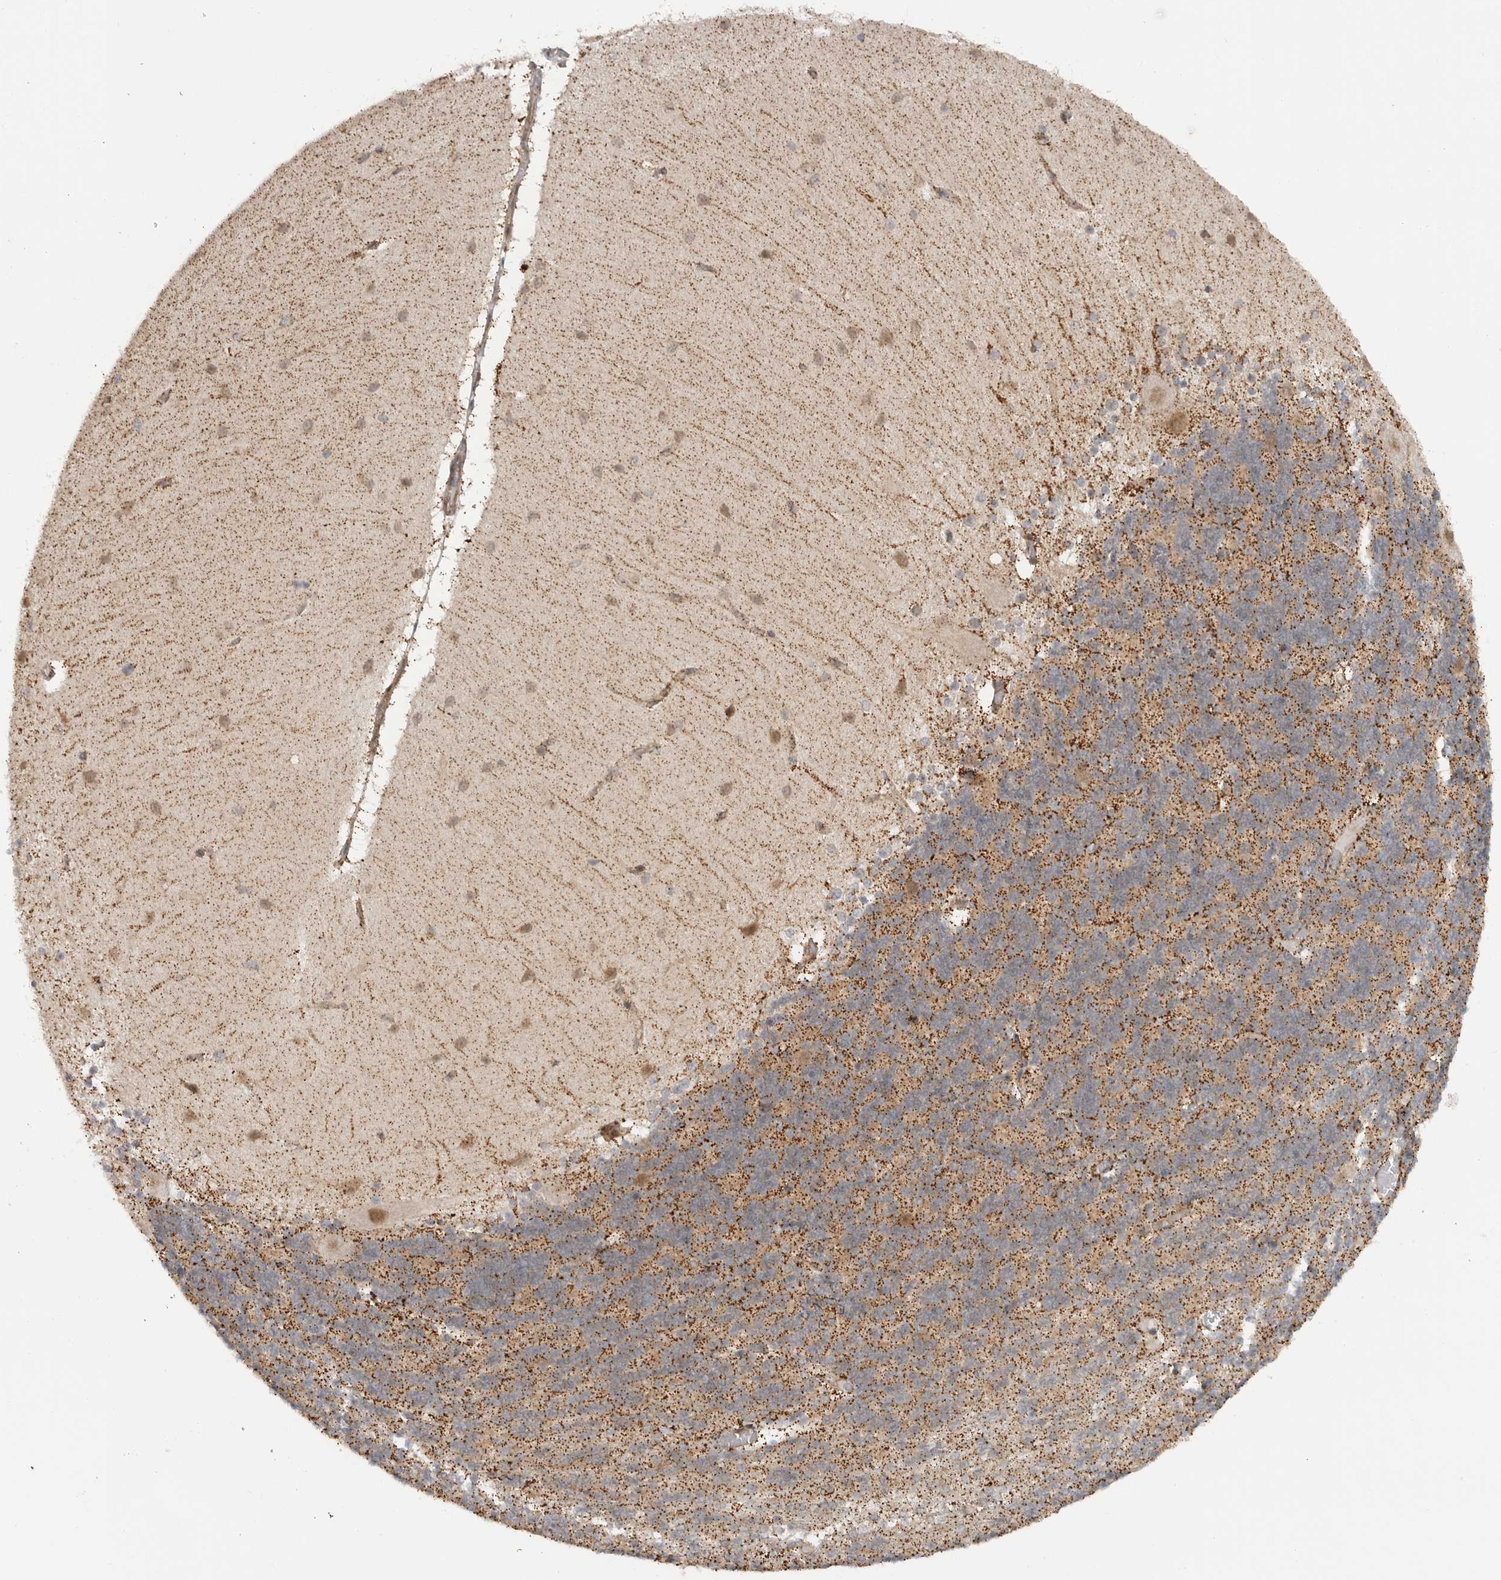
{"staining": {"intensity": "moderate", "quantity": ">75%", "location": "cytoplasmic/membranous"}, "tissue": "cerebellum", "cell_type": "Cells in granular layer", "image_type": "normal", "snomed": [{"axis": "morphology", "description": "Normal tissue, NOS"}, {"axis": "topography", "description": "Cerebellum"}], "caption": "Cerebellum stained for a protein displays moderate cytoplasmic/membranous positivity in cells in granular layer. (brown staining indicates protein expression, while blue staining denotes nuclei).", "gene": "DCAF8", "patient": {"sex": "female", "age": 54}}